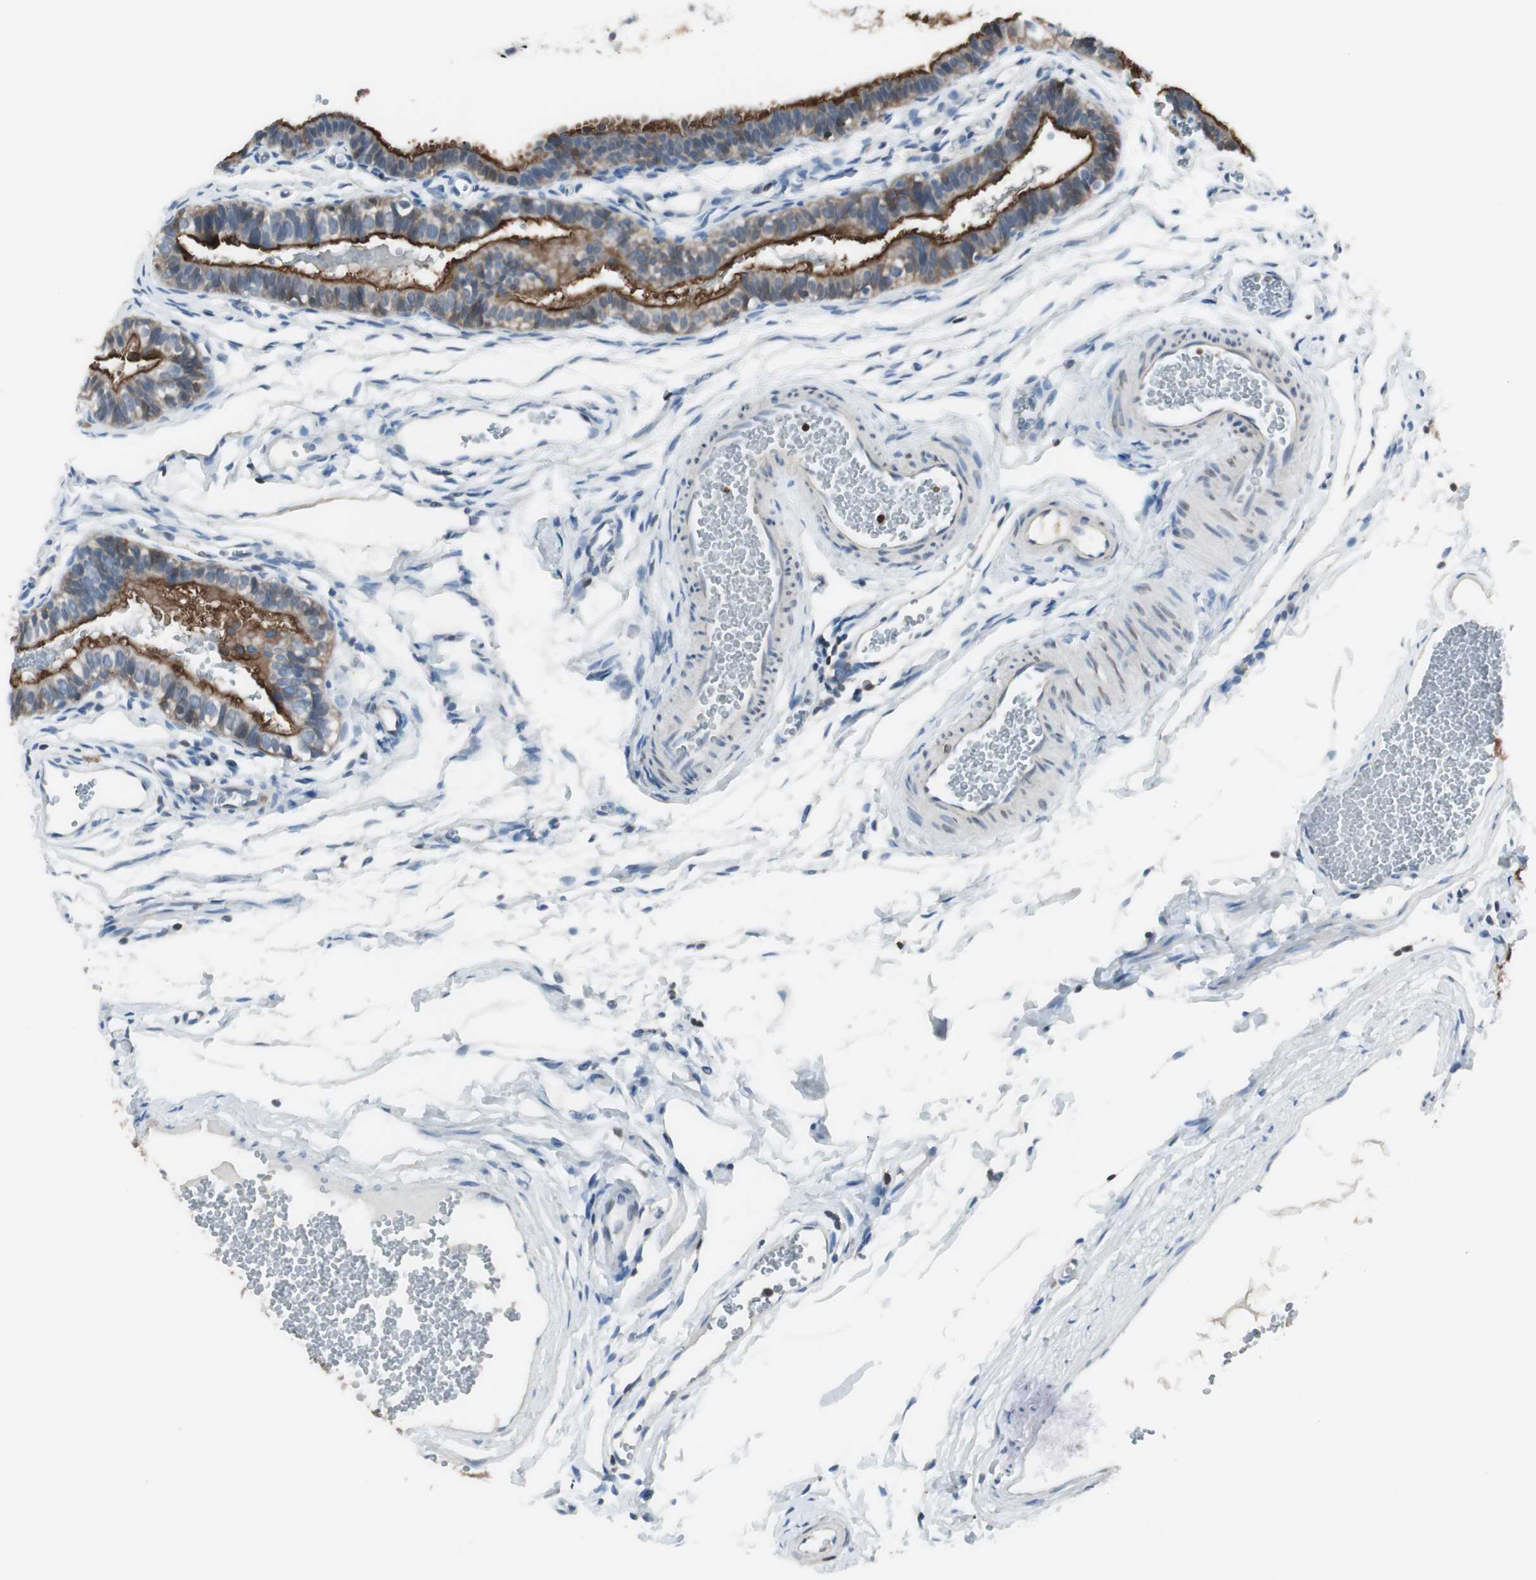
{"staining": {"intensity": "strong", "quantity": ">75%", "location": "cytoplasmic/membranous"}, "tissue": "fallopian tube", "cell_type": "Glandular cells", "image_type": "normal", "snomed": [{"axis": "morphology", "description": "Normal tissue, NOS"}, {"axis": "topography", "description": "Fallopian tube"}, {"axis": "topography", "description": "Placenta"}], "caption": "Immunohistochemistry (DAB) staining of normal fallopian tube shows strong cytoplasmic/membranous protein staining in approximately >75% of glandular cells. (IHC, brightfield microscopy, high magnification).", "gene": "SLC9A3R1", "patient": {"sex": "female", "age": 34}}